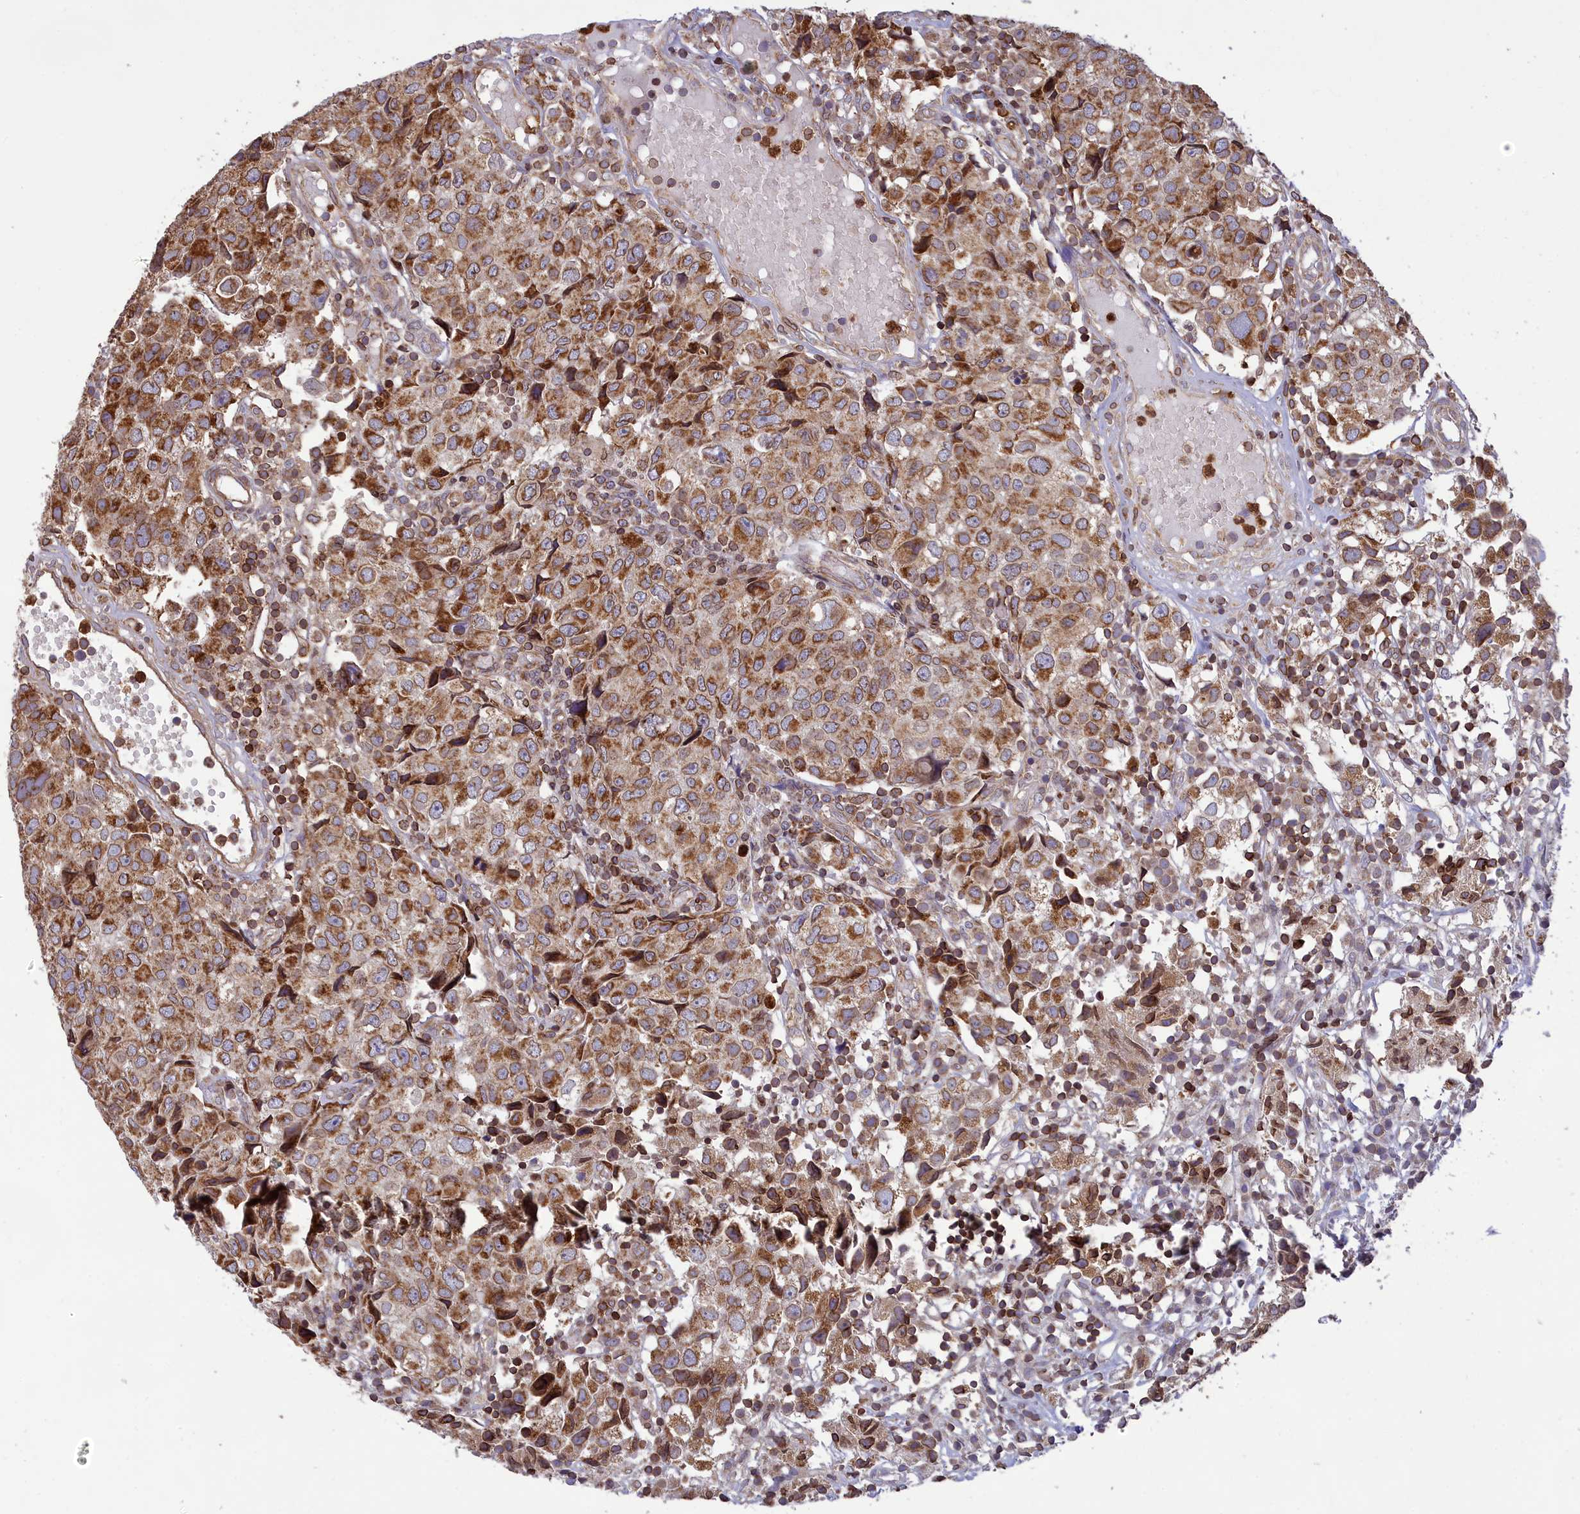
{"staining": {"intensity": "moderate", "quantity": ">75%", "location": "cytoplasmic/membranous"}, "tissue": "urothelial cancer", "cell_type": "Tumor cells", "image_type": "cancer", "snomed": [{"axis": "morphology", "description": "Urothelial carcinoma, High grade"}, {"axis": "topography", "description": "Urinary bladder"}], "caption": "IHC (DAB (3,3'-diaminobenzidine)) staining of human high-grade urothelial carcinoma displays moderate cytoplasmic/membranous protein staining in about >75% of tumor cells. The protein of interest is shown in brown color, while the nuclei are stained blue.", "gene": "PKHD1L1", "patient": {"sex": "female", "age": 75}}